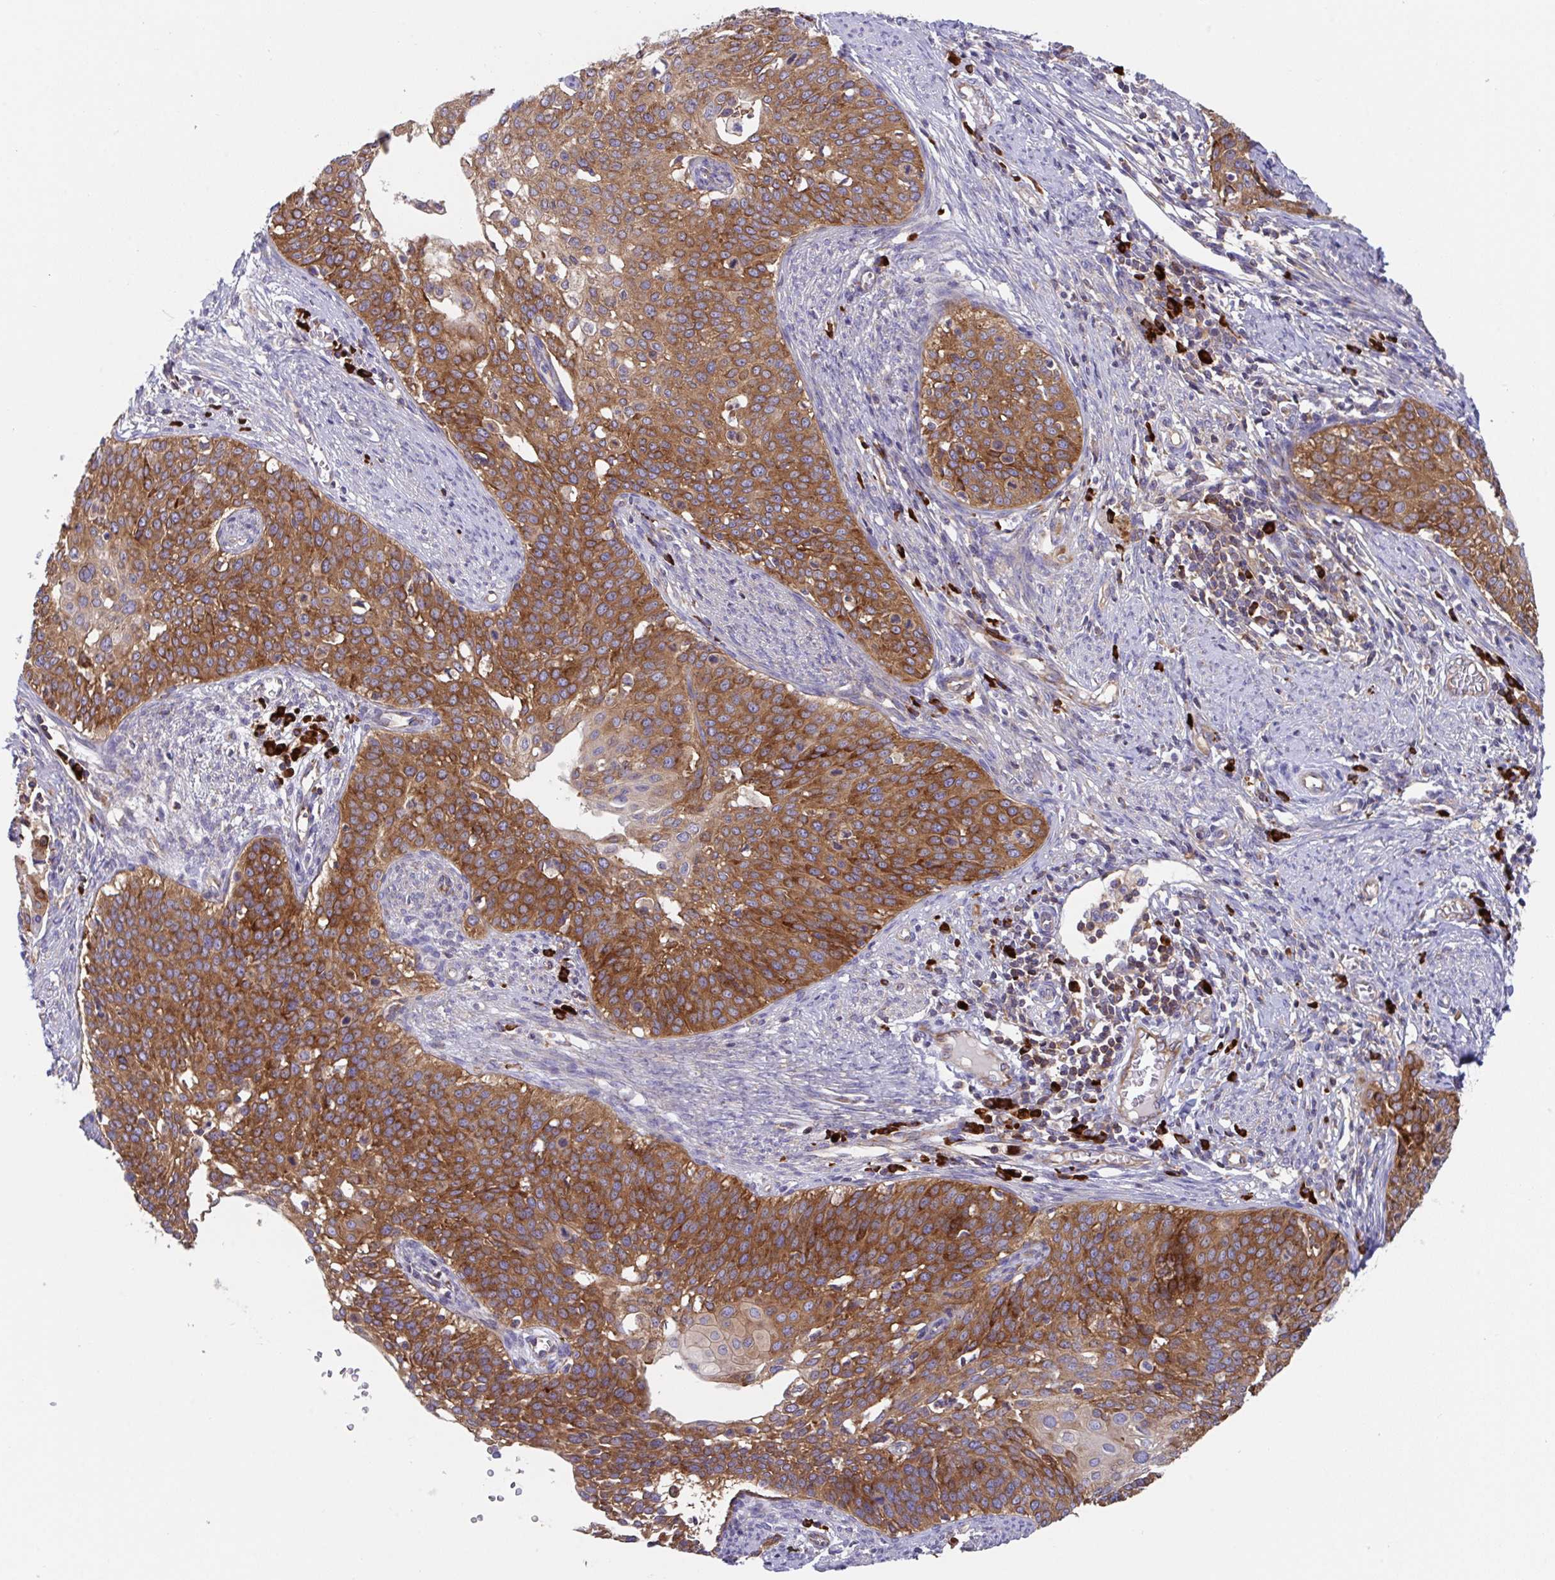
{"staining": {"intensity": "strong", "quantity": ">75%", "location": "cytoplasmic/membranous"}, "tissue": "cervical cancer", "cell_type": "Tumor cells", "image_type": "cancer", "snomed": [{"axis": "morphology", "description": "Squamous cell carcinoma, NOS"}, {"axis": "topography", "description": "Cervix"}], "caption": "High-magnification brightfield microscopy of cervical cancer stained with DAB (brown) and counterstained with hematoxylin (blue). tumor cells exhibit strong cytoplasmic/membranous positivity is identified in approximately>75% of cells. (DAB = brown stain, brightfield microscopy at high magnification).", "gene": "YARS2", "patient": {"sex": "female", "age": 44}}